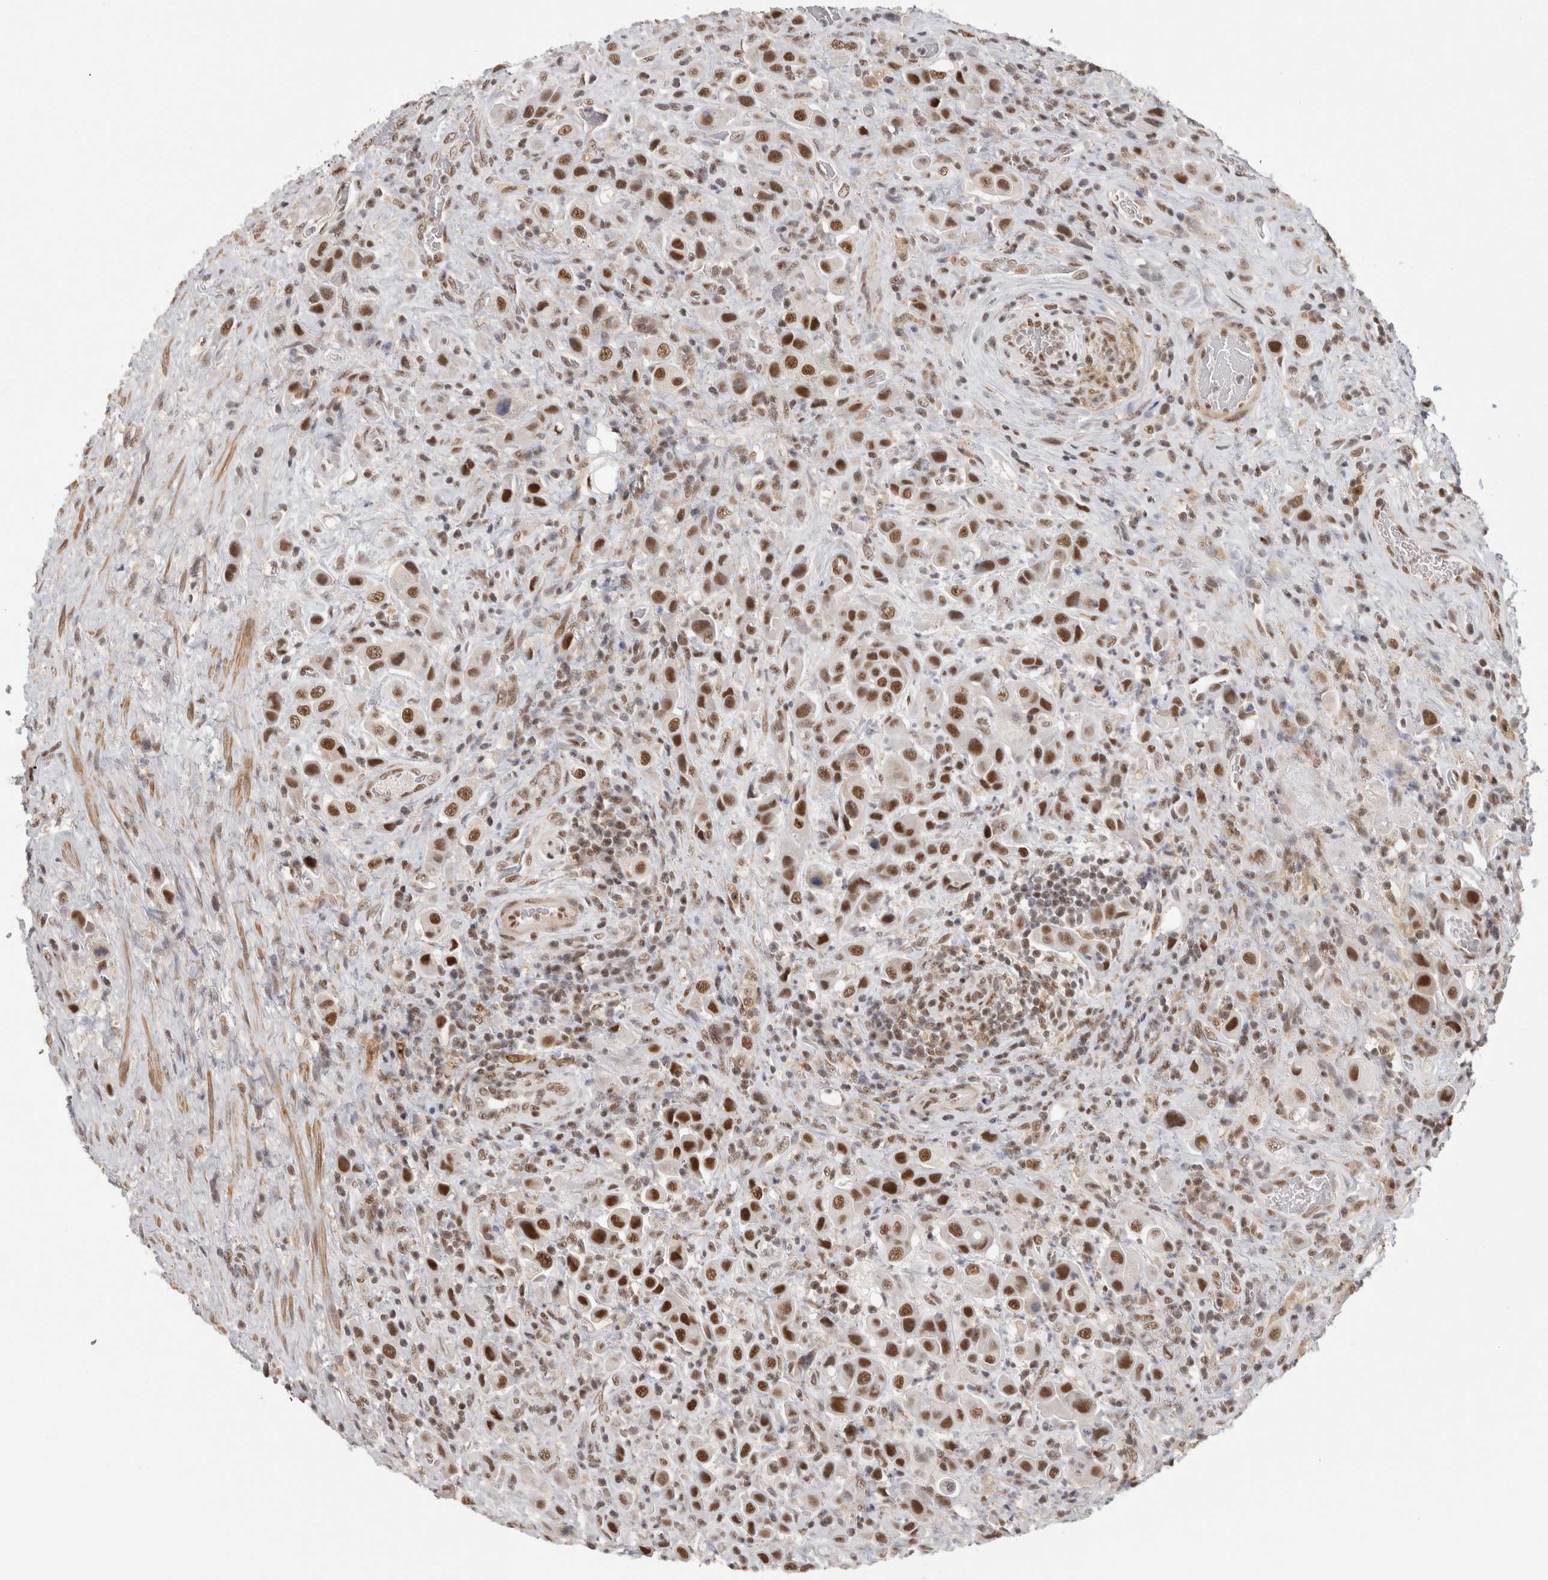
{"staining": {"intensity": "strong", "quantity": ">75%", "location": "nuclear"}, "tissue": "urothelial cancer", "cell_type": "Tumor cells", "image_type": "cancer", "snomed": [{"axis": "morphology", "description": "Urothelial carcinoma, High grade"}, {"axis": "topography", "description": "Urinary bladder"}], "caption": "Urothelial carcinoma (high-grade) stained for a protein (brown) demonstrates strong nuclear positive staining in approximately >75% of tumor cells.", "gene": "ZNF830", "patient": {"sex": "male", "age": 50}}